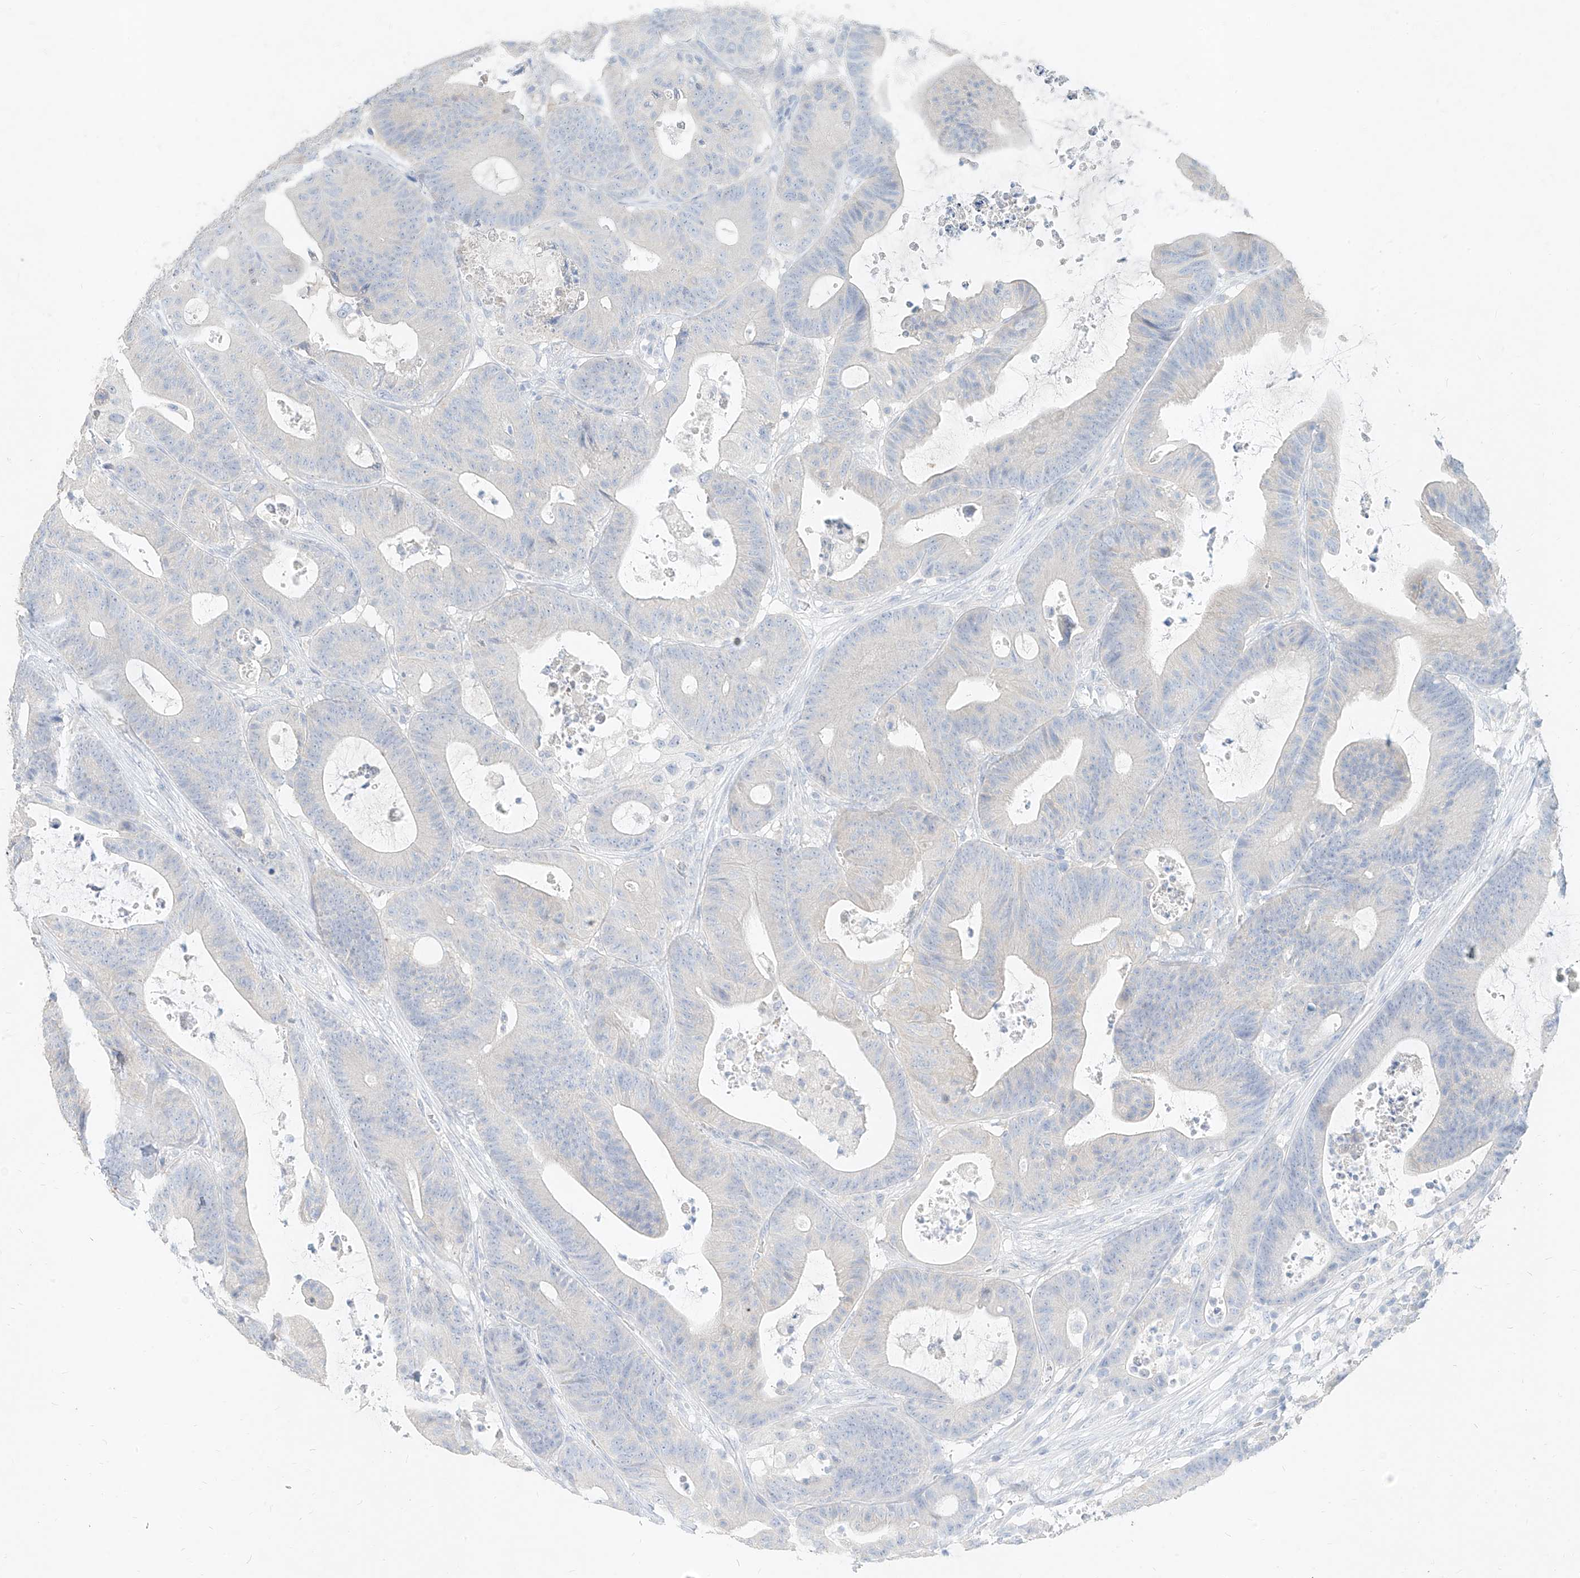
{"staining": {"intensity": "negative", "quantity": "none", "location": "none"}, "tissue": "colorectal cancer", "cell_type": "Tumor cells", "image_type": "cancer", "snomed": [{"axis": "morphology", "description": "Adenocarcinoma, NOS"}, {"axis": "topography", "description": "Colon"}], "caption": "Colorectal adenocarcinoma was stained to show a protein in brown. There is no significant expression in tumor cells.", "gene": "ZZEF1", "patient": {"sex": "female", "age": 84}}